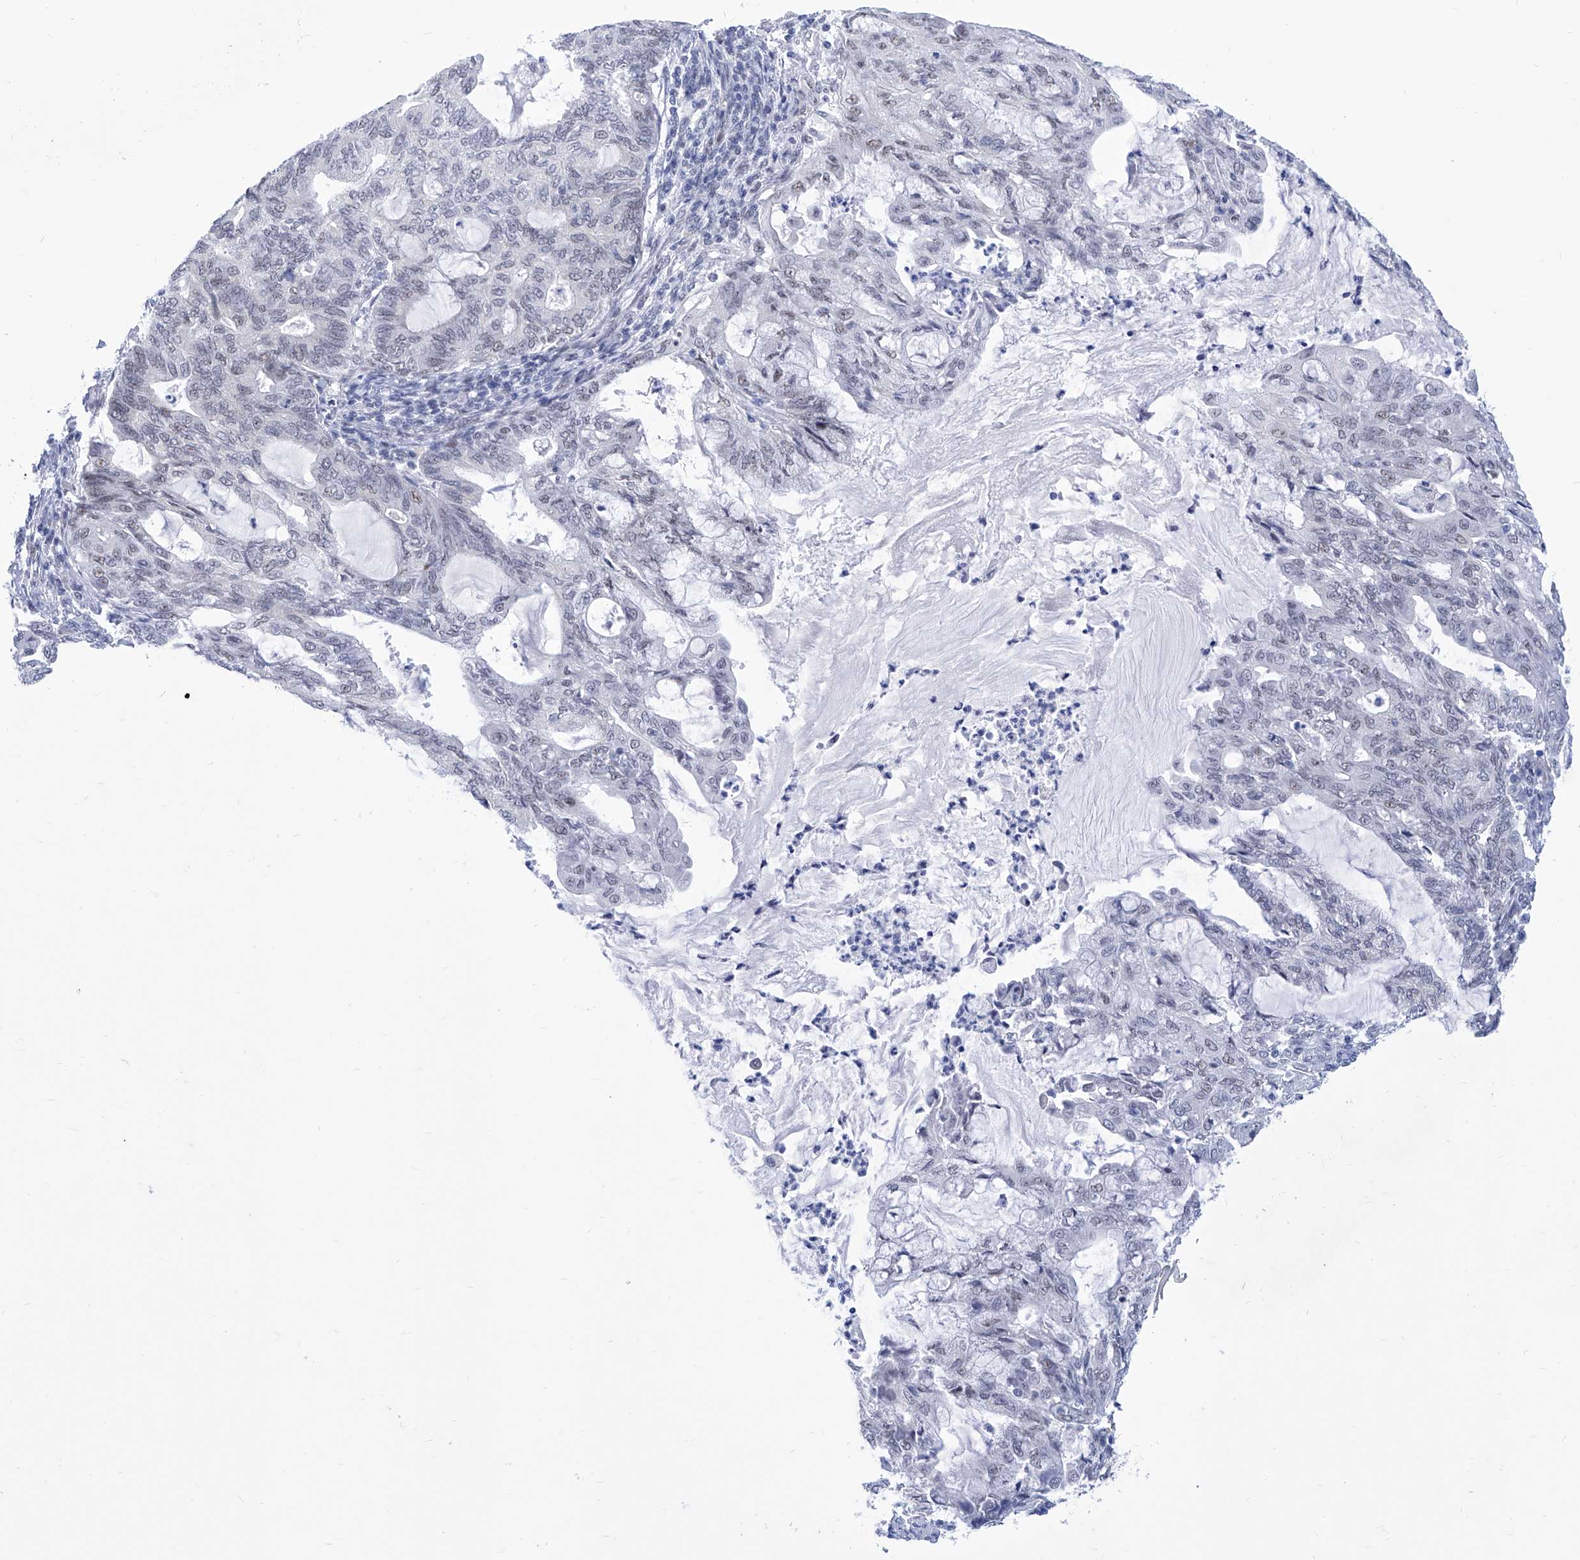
{"staining": {"intensity": "negative", "quantity": "none", "location": "none"}, "tissue": "endometrial cancer", "cell_type": "Tumor cells", "image_type": "cancer", "snomed": [{"axis": "morphology", "description": "Adenocarcinoma, NOS"}, {"axis": "topography", "description": "Endometrium"}], "caption": "IHC of human endometrial cancer exhibits no staining in tumor cells. Nuclei are stained in blue.", "gene": "SART1", "patient": {"sex": "female", "age": 86}}